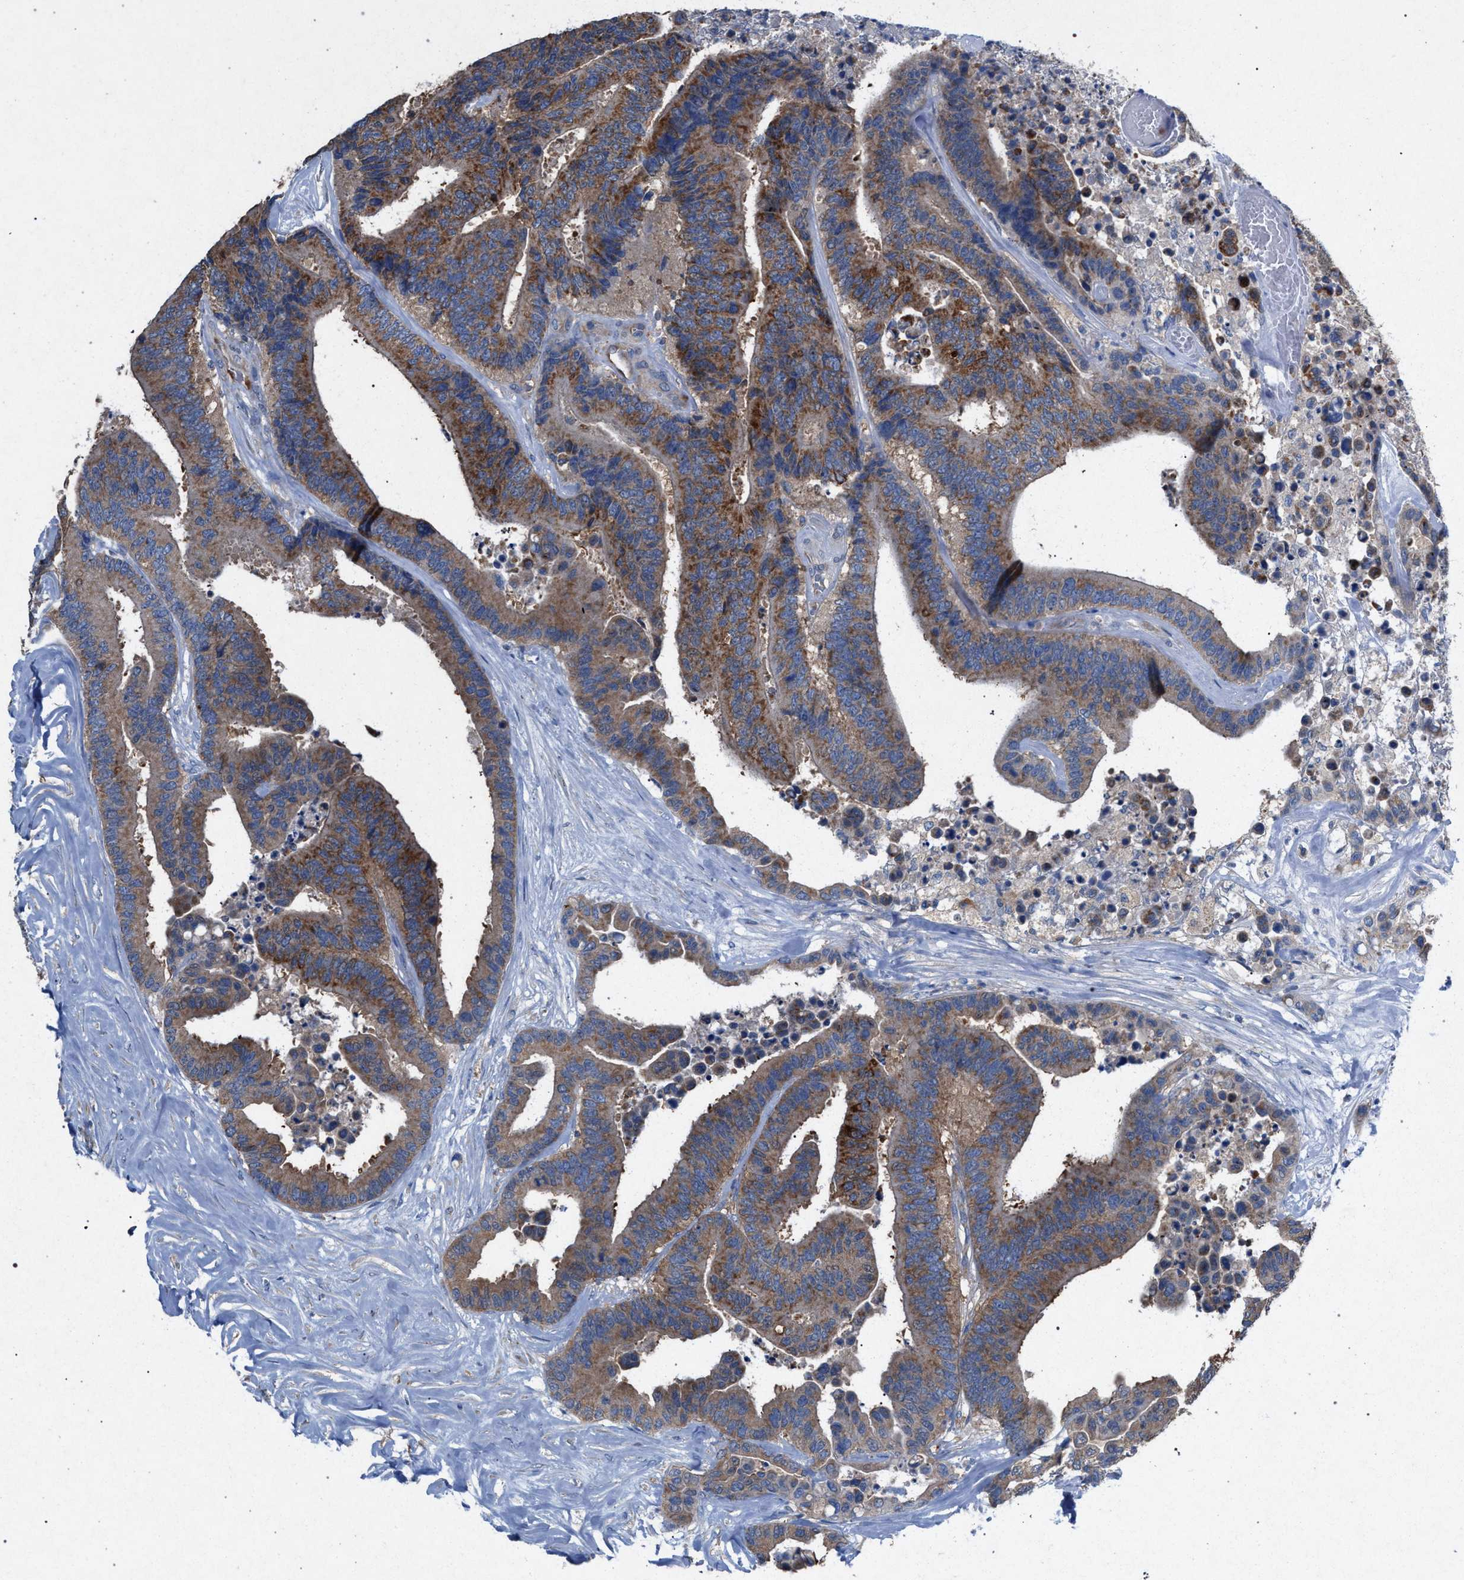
{"staining": {"intensity": "moderate", "quantity": ">75%", "location": "cytoplasmic/membranous"}, "tissue": "colorectal cancer", "cell_type": "Tumor cells", "image_type": "cancer", "snomed": [{"axis": "morphology", "description": "Normal tissue, NOS"}, {"axis": "morphology", "description": "Adenocarcinoma, NOS"}, {"axis": "topography", "description": "Colon"}], "caption": "Tumor cells exhibit moderate cytoplasmic/membranous positivity in approximately >75% of cells in colorectal cancer (adenocarcinoma).", "gene": "VPS13A", "patient": {"sex": "male", "age": 82}}